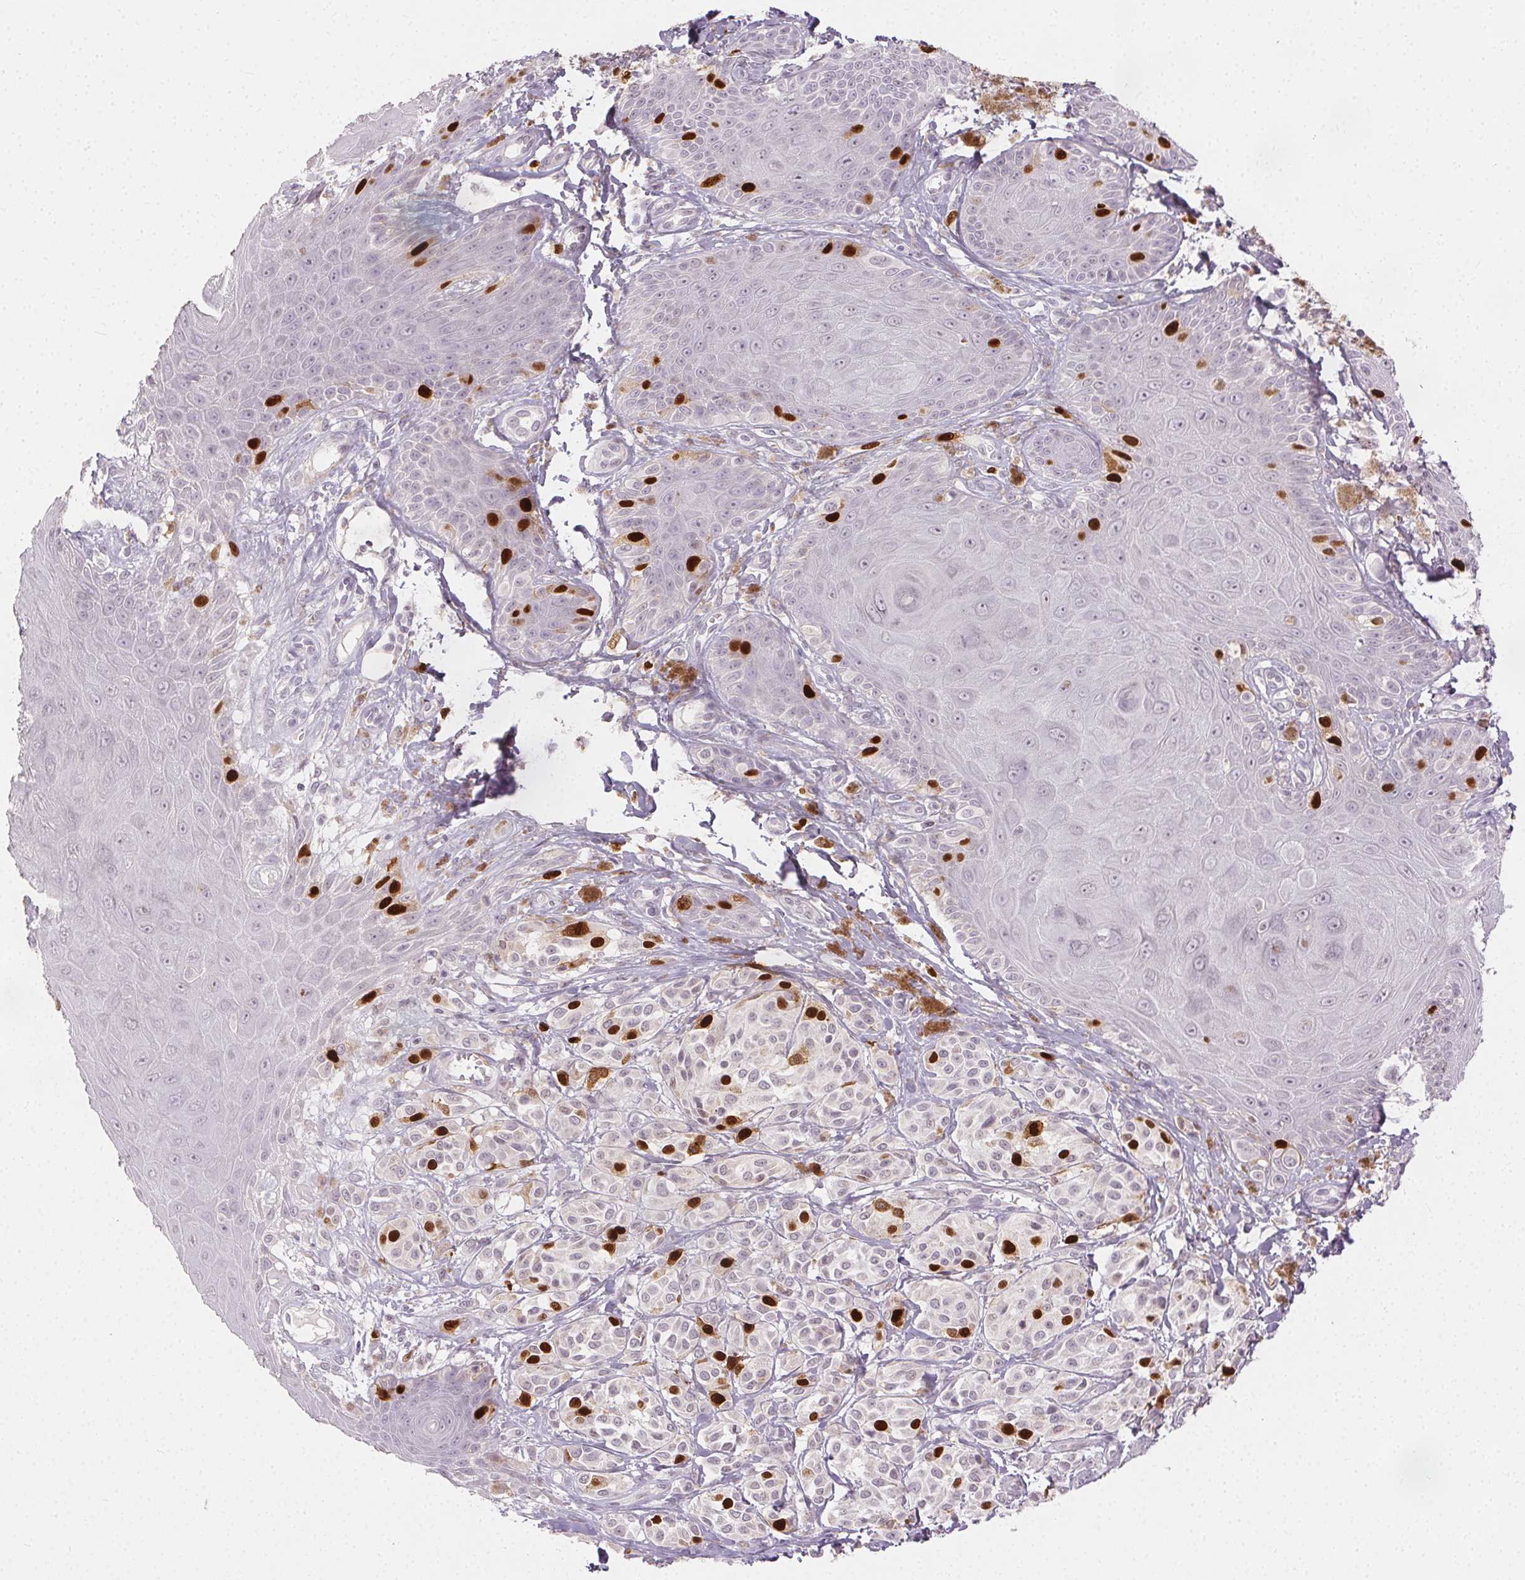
{"staining": {"intensity": "strong", "quantity": "<25%", "location": "nuclear"}, "tissue": "melanoma", "cell_type": "Tumor cells", "image_type": "cancer", "snomed": [{"axis": "morphology", "description": "Malignant melanoma, NOS"}, {"axis": "topography", "description": "Skin"}], "caption": "Protein expression by IHC demonstrates strong nuclear staining in approximately <25% of tumor cells in malignant melanoma. (IHC, brightfield microscopy, high magnification).", "gene": "ANLN", "patient": {"sex": "female", "age": 80}}